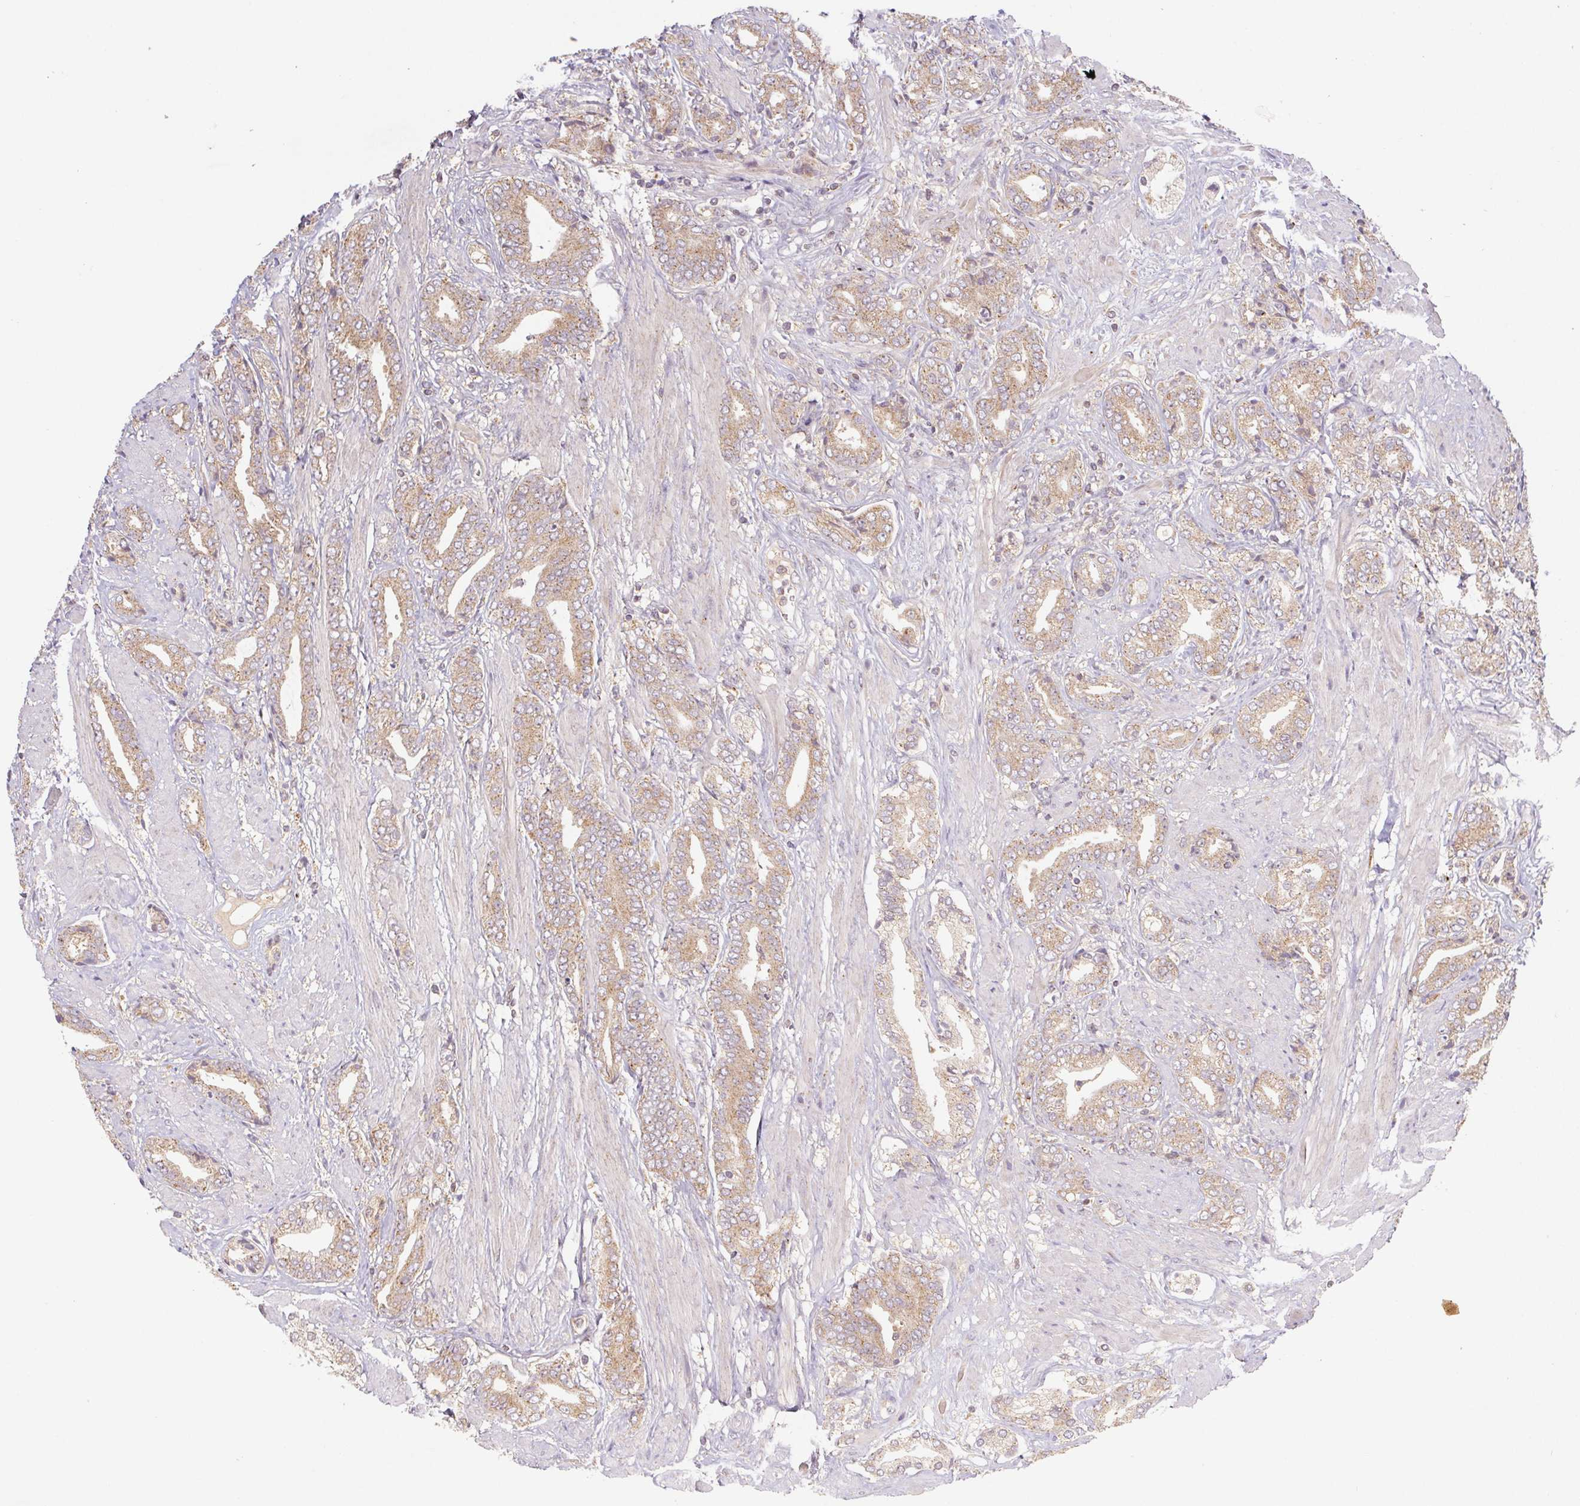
{"staining": {"intensity": "weak", "quantity": ">75%", "location": "cytoplasmic/membranous"}, "tissue": "prostate cancer", "cell_type": "Tumor cells", "image_type": "cancer", "snomed": [{"axis": "morphology", "description": "Adenocarcinoma, High grade"}, {"axis": "topography", "description": "Prostate"}], "caption": "Prostate high-grade adenocarcinoma stained with a protein marker demonstrates weak staining in tumor cells.", "gene": "MTHFD1", "patient": {"sex": "male", "age": 56}}